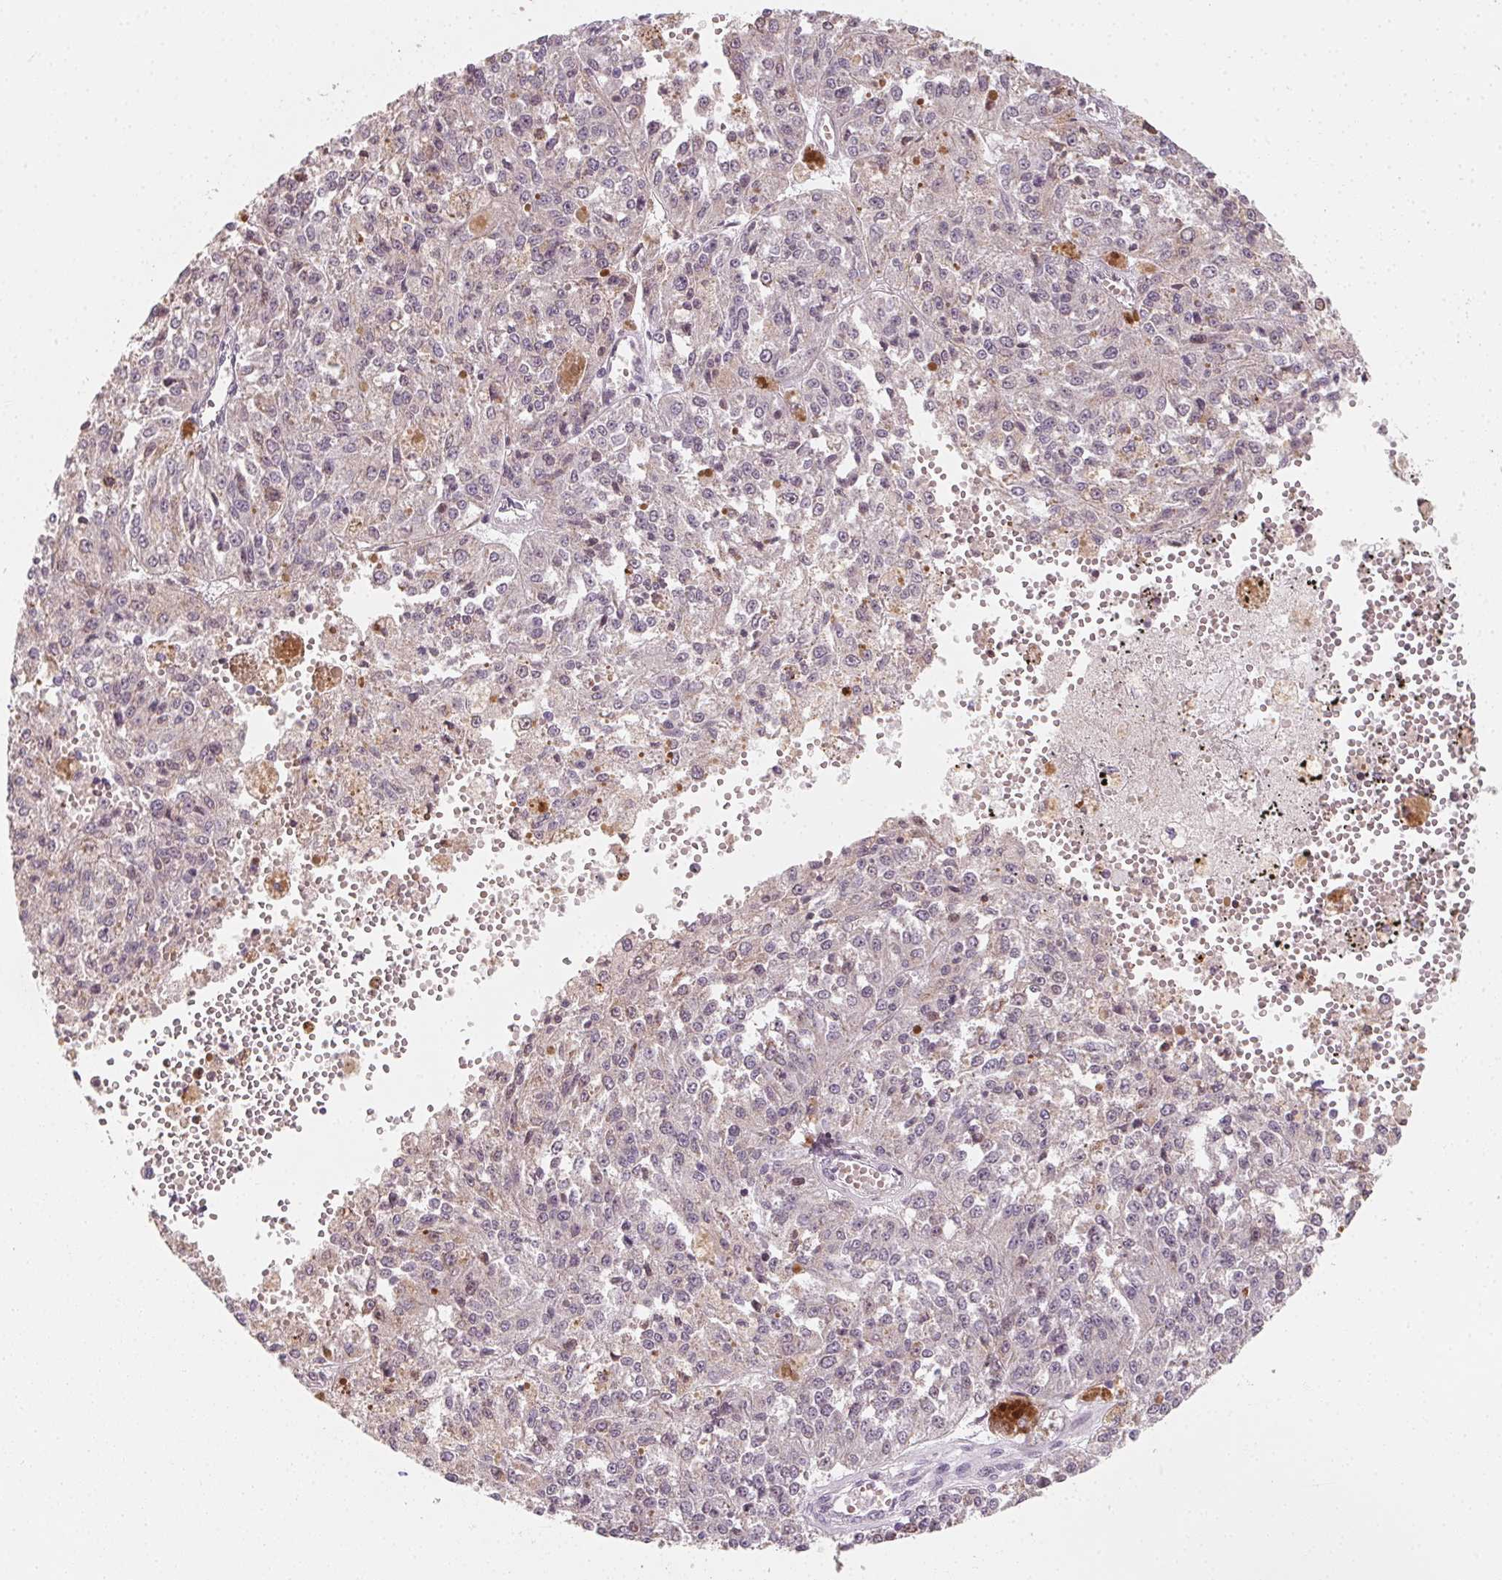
{"staining": {"intensity": "negative", "quantity": "none", "location": "none"}, "tissue": "melanoma", "cell_type": "Tumor cells", "image_type": "cancer", "snomed": [{"axis": "morphology", "description": "Malignant melanoma, Metastatic site"}, {"axis": "topography", "description": "Lymph node"}], "caption": "IHC histopathology image of human melanoma stained for a protein (brown), which shows no staining in tumor cells. (DAB (3,3'-diaminobenzidine) immunohistochemistry with hematoxylin counter stain).", "gene": "CCDC96", "patient": {"sex": "female", "age": 64}}